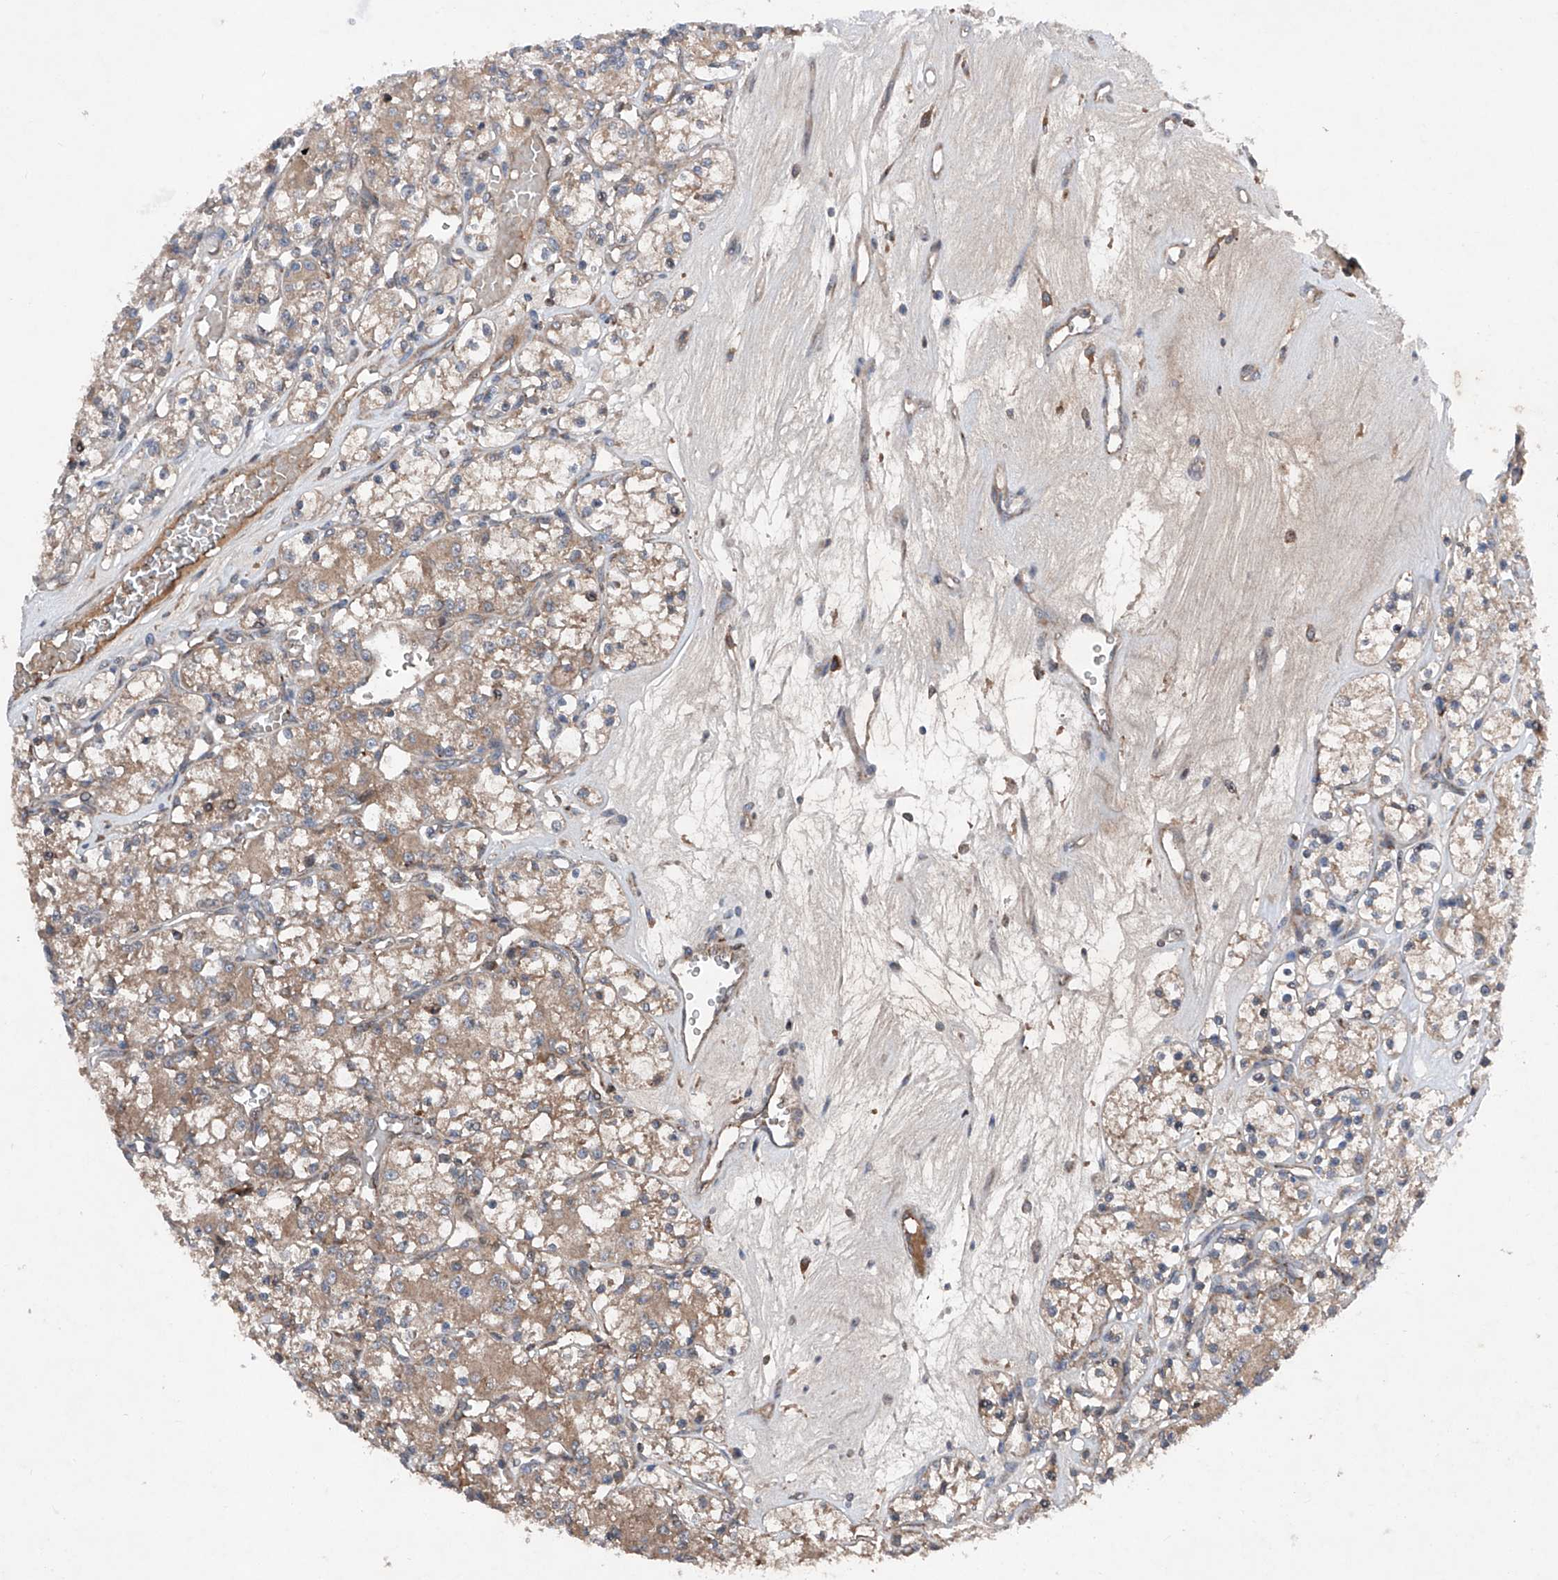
{"staining": {"intensity": "weak", "quantity": ">75%", "location": "cytoplasmic/membranous"}, "tissue": "renal cancer", "cell_type": "Tumor cells", "image_type": "cancer", "snomed": [{"axis": "morphology", "description": "Adenocarcinoma, NOS"}, {"axis": "topography", "description": "Kidney"}], "caption": "There is low levels of weak cytoplasmic/membranous staining in tumor cells of adenocarcinoma (renal), as demonstrated by immunohistochemical staining (brown color).", "gene": "DAD1", "patient": {"sex": "female", "age": 59}}